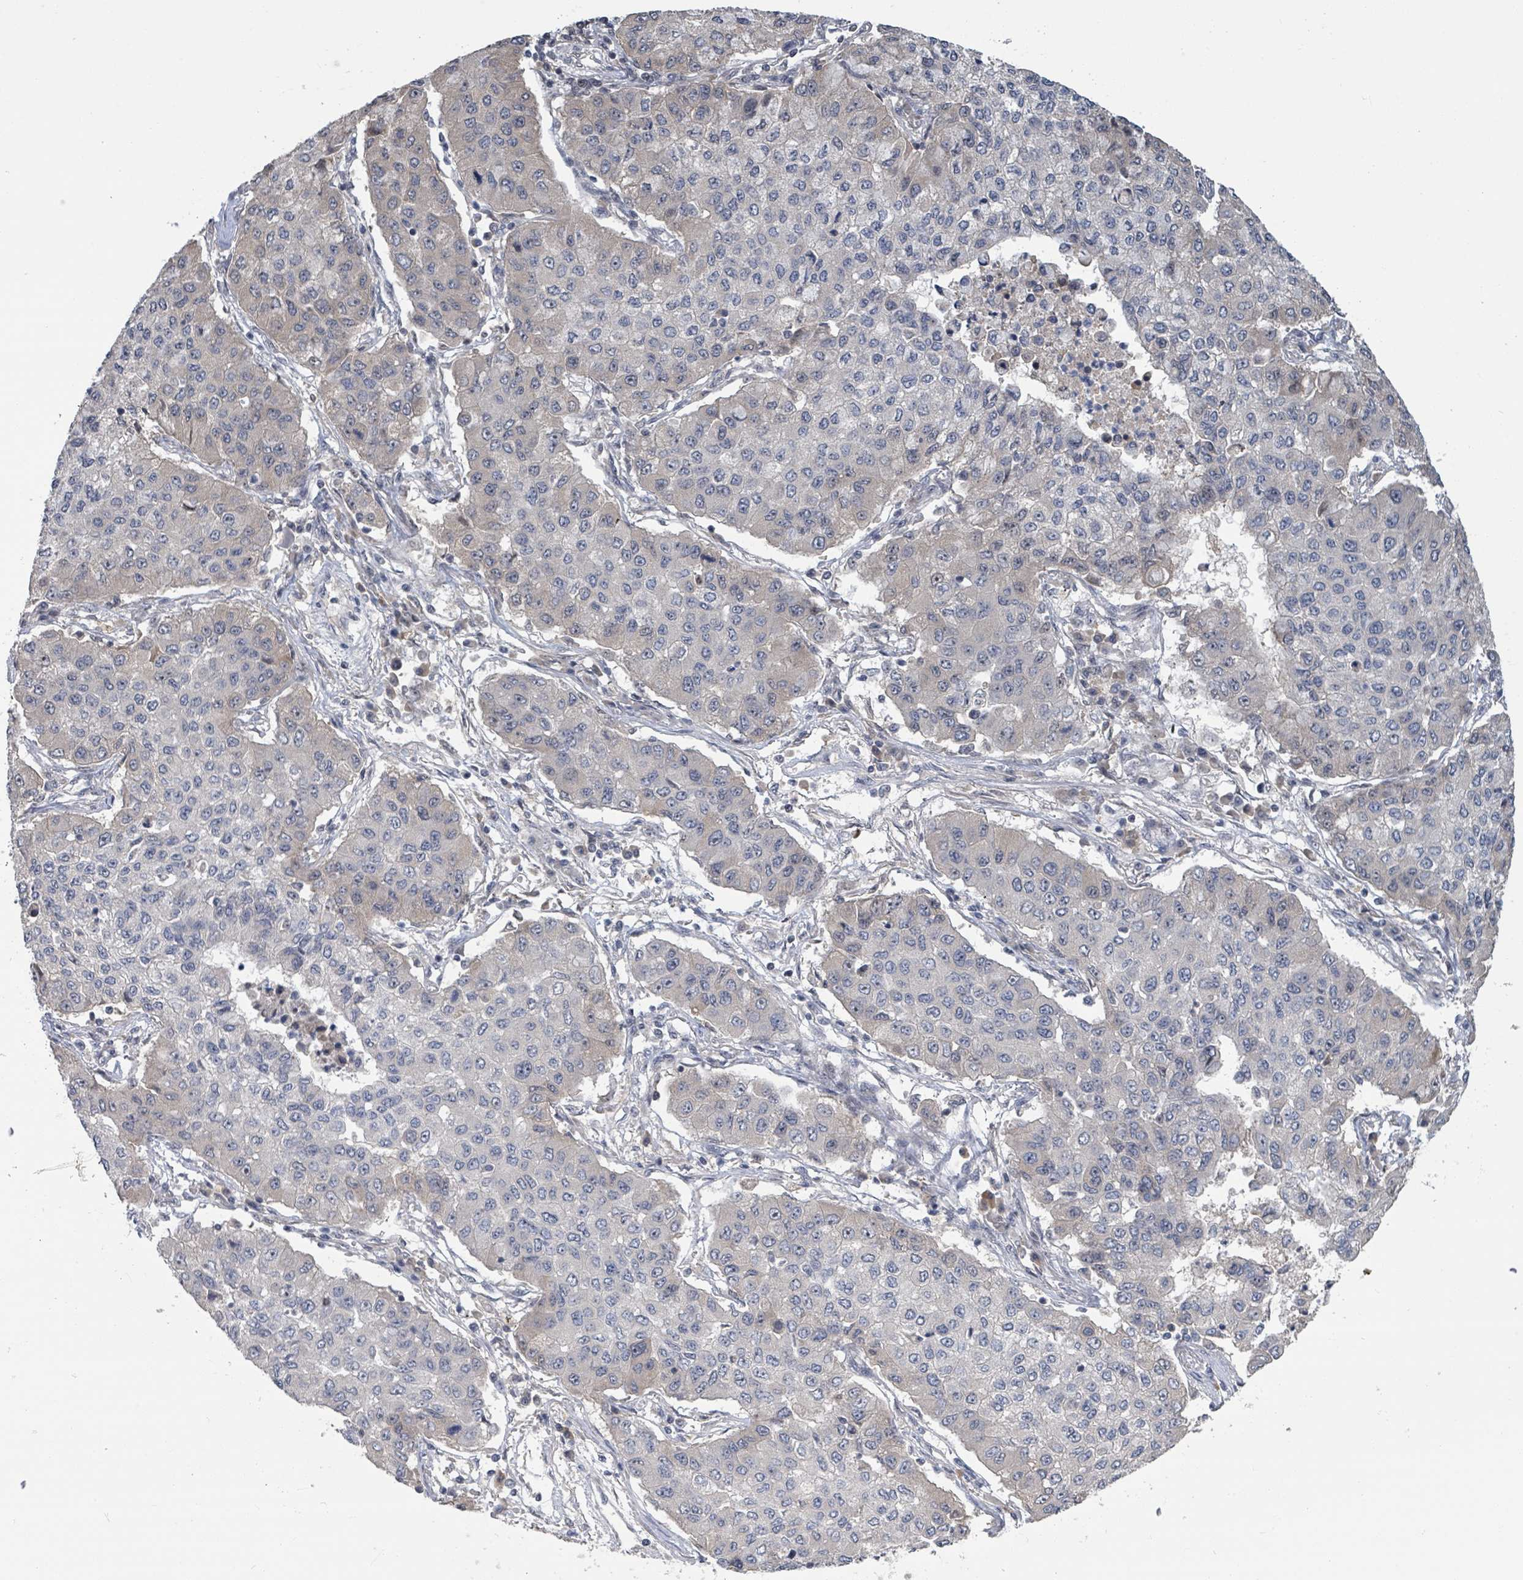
{"staining": {"intensity": "negative", "quantity": "none", "location": "none"}, "tissue": "lung cancer", "cell_type": "Tumor cells", "image_type": "cancer", "snomed": [{"axis": "morphology", "description": "Squamous cell carcinoma, NOS"}, {"axis": "topography", "description": "Lung"}], "caption": "Immunohistochemical staining of lung squamous cell carcinoma exhibits no significant staining in tumor cells.", "gene": "ZBTB14", "patient": {"sex": "male", "age": 74}}